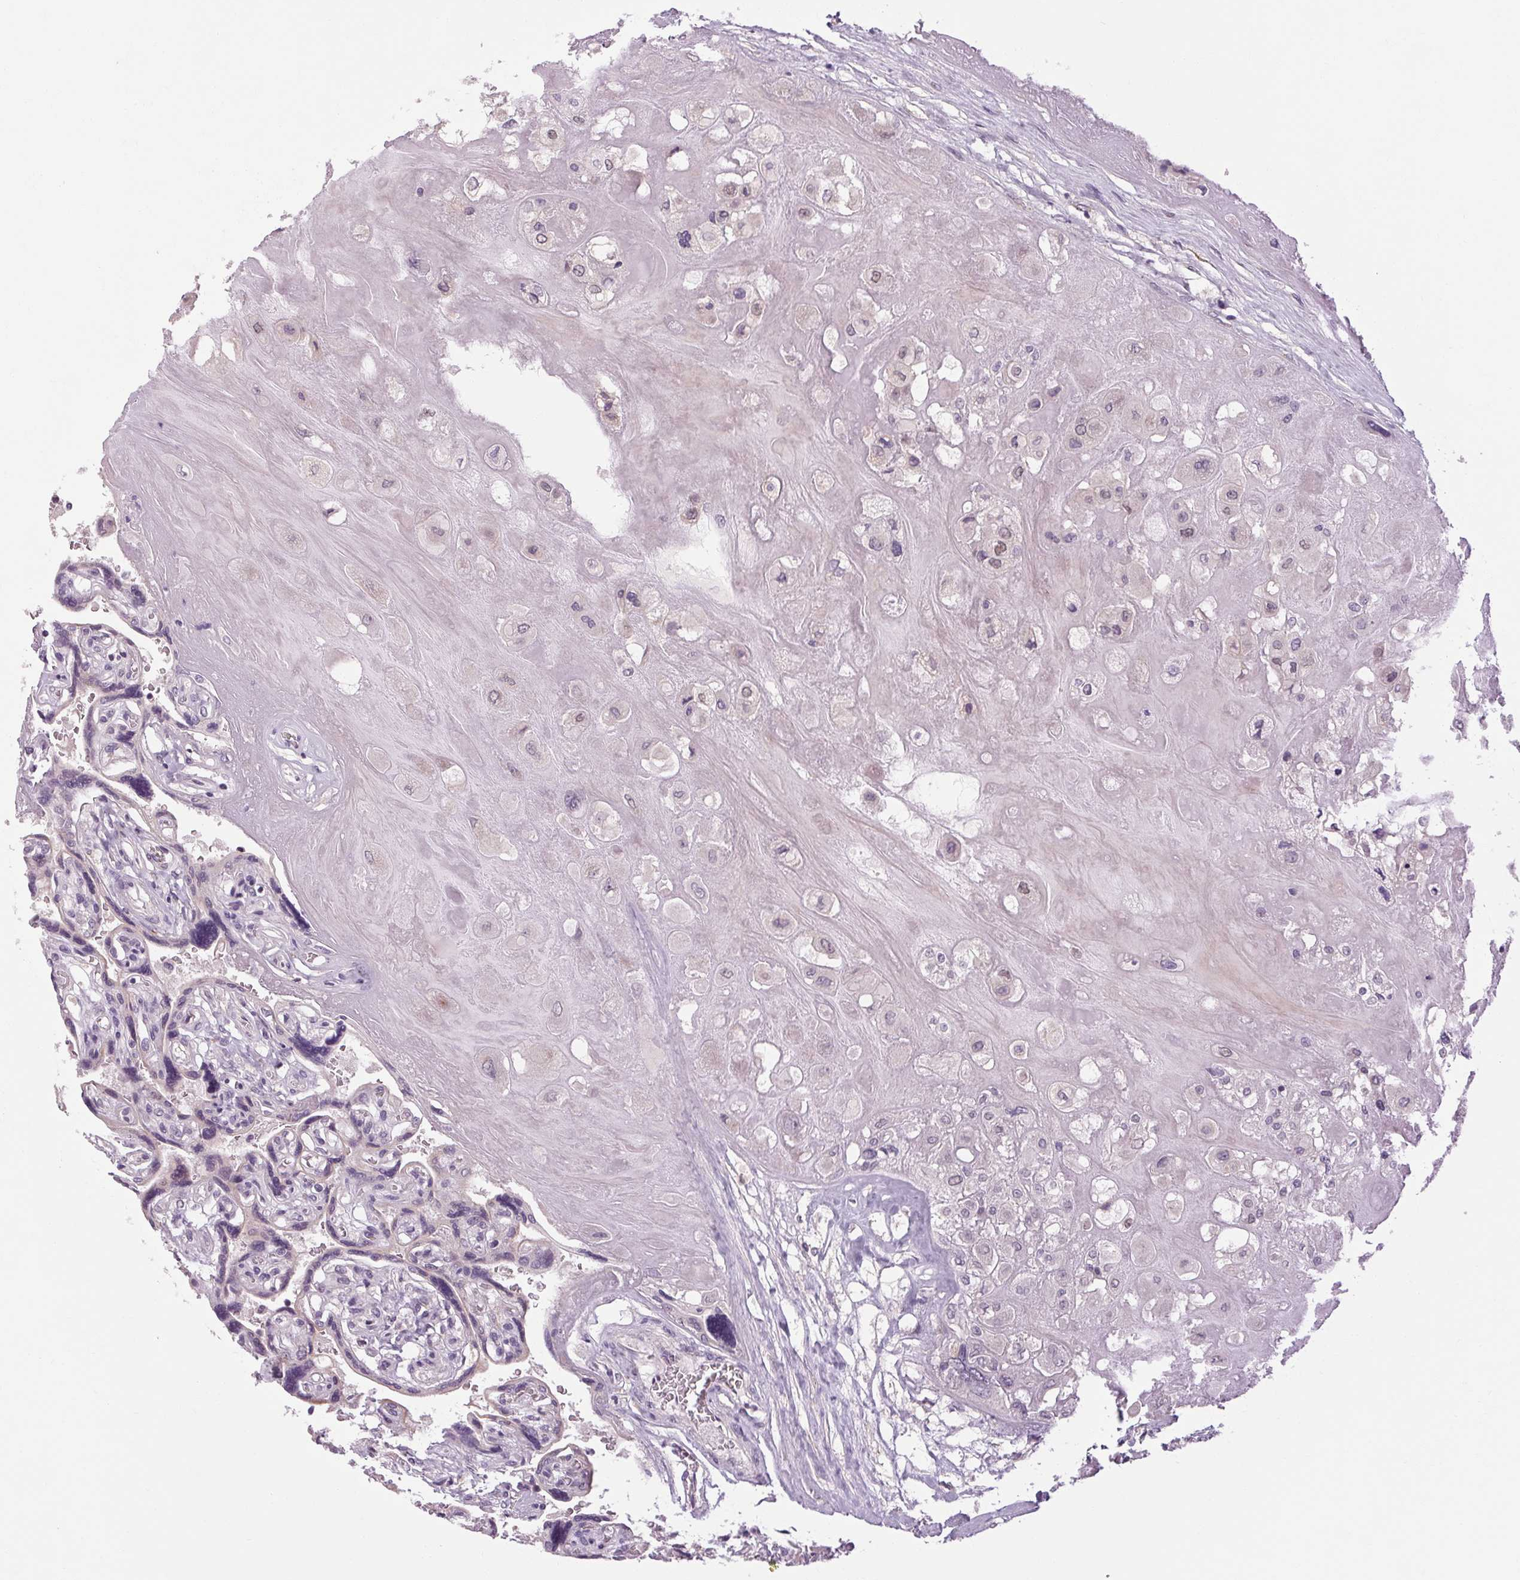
{"staining": {"intensity": "weak", "quantity": "<25%", "location": "nuclear"}, "tissue": "placenta", "cell_type": "Decidual cells", "image_type": "normal", "snomed": [{"axis": "morphology", "description": "Normal tissue, NOS"}, {"axis": "topography", "description": "Placenta"}], "caption": "High magnification brightfield microscopy of unremarkable placenta stained with DAB (brown) and counterstained with hematoxylin (blue): decidual cells show no significant positivity. Brightfield microscopy of IHC stained with DAB (brown) and hematoxylin (blue), captured at high magnification.", "gene": "KLHL40", "patient": {"sex": "female", "age": 32}}